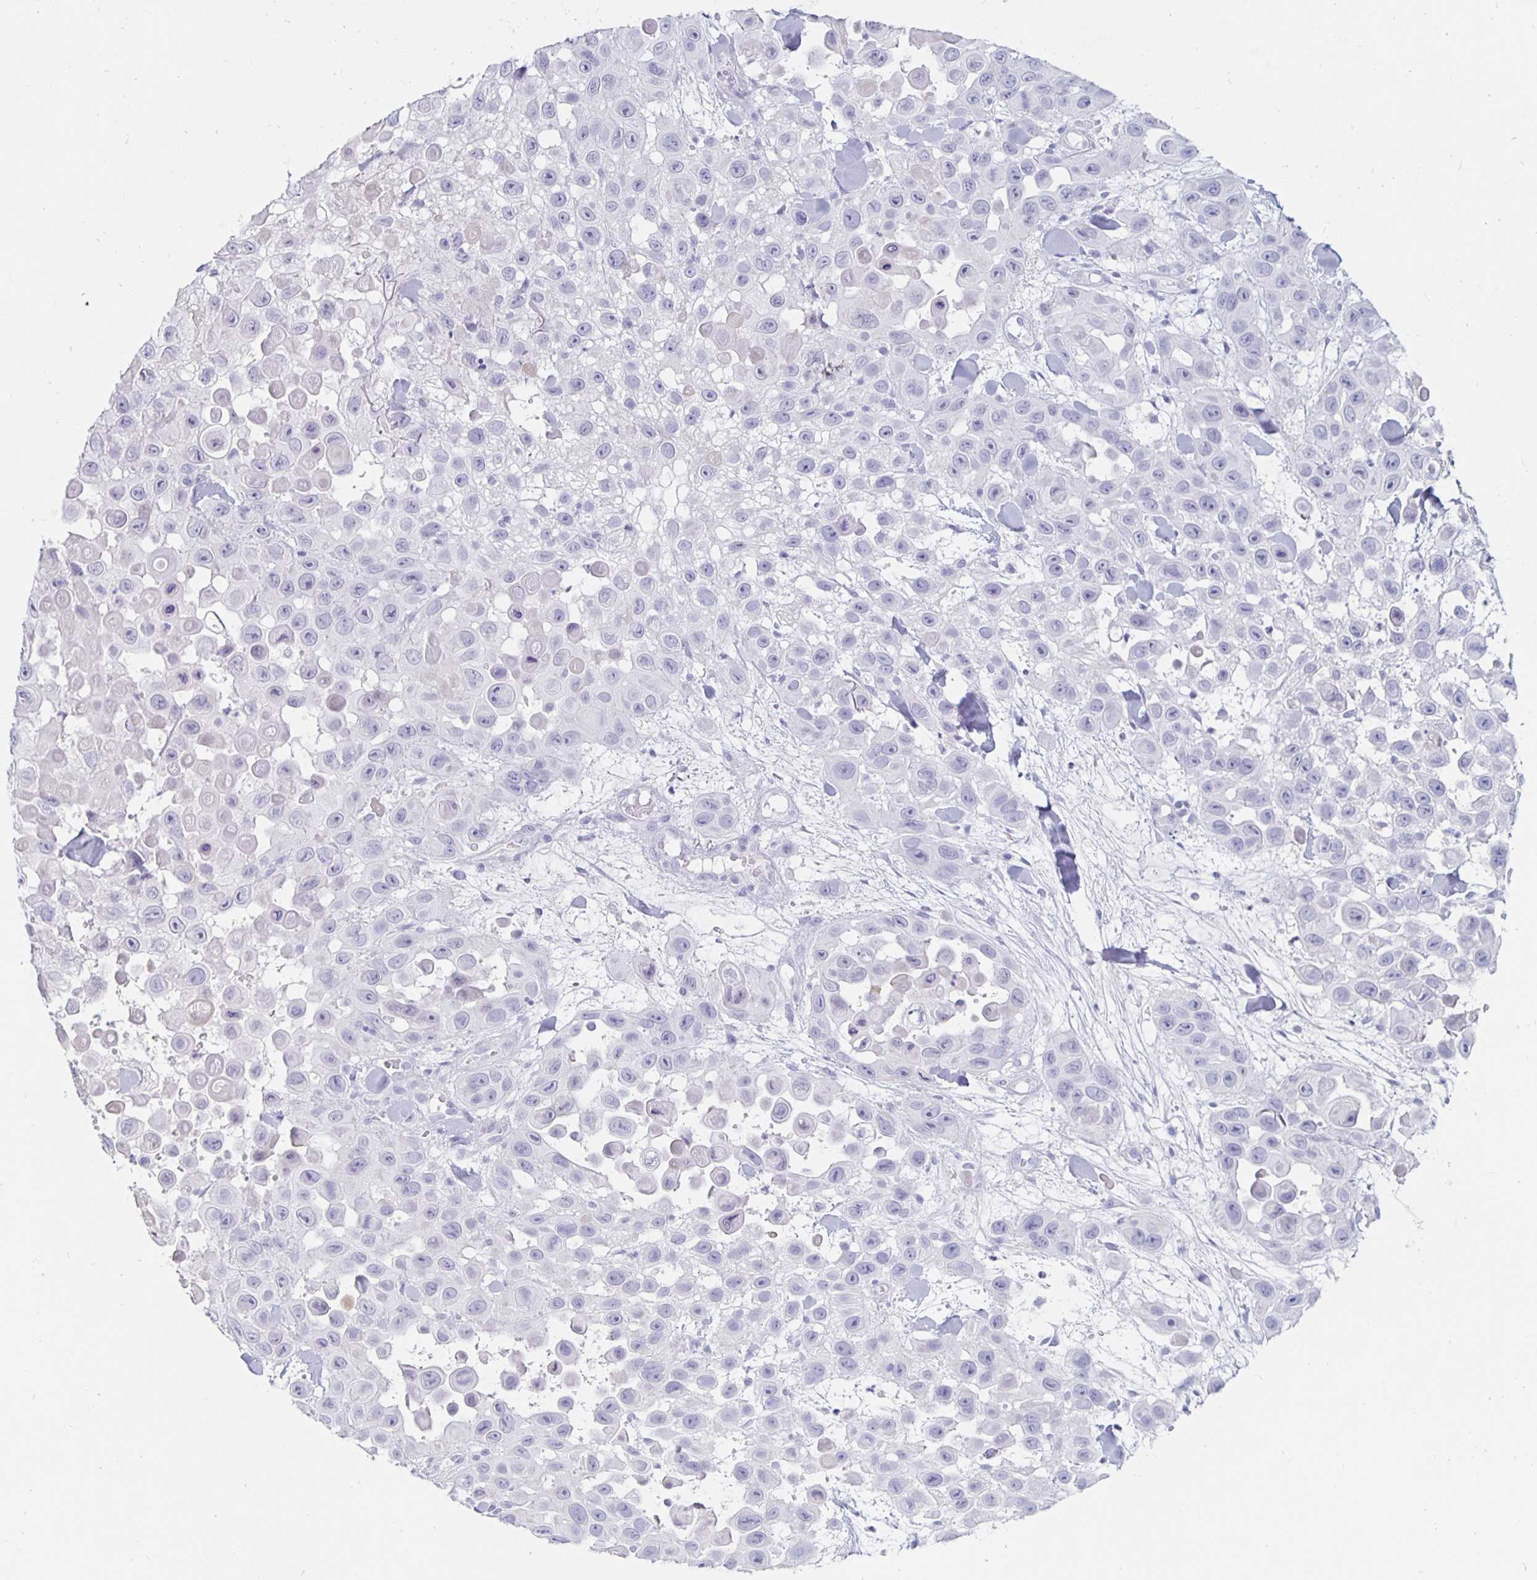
{"staining": {"intensity": "negative", "quantity": "none", "location": "none"}, "tissue": "skin cancer", "cell_type": "Tumor cells", "image_type": "cancer", "snomed": [{"axis": "morphology", "description": "Squamous cell carcinoma, NOS"}, {"axis": "topography", "description": "Skin"}], "caption": "IHC micrograph of neoplastic tissue: human skin cancer (squamous cell carcinoma) stained with DAB (3,3'-diaminobenzidine) displays no significant protein expression in tumor cells.", "gene": "KCNQ2", "patient": {"sex": "male", "age": 81}}